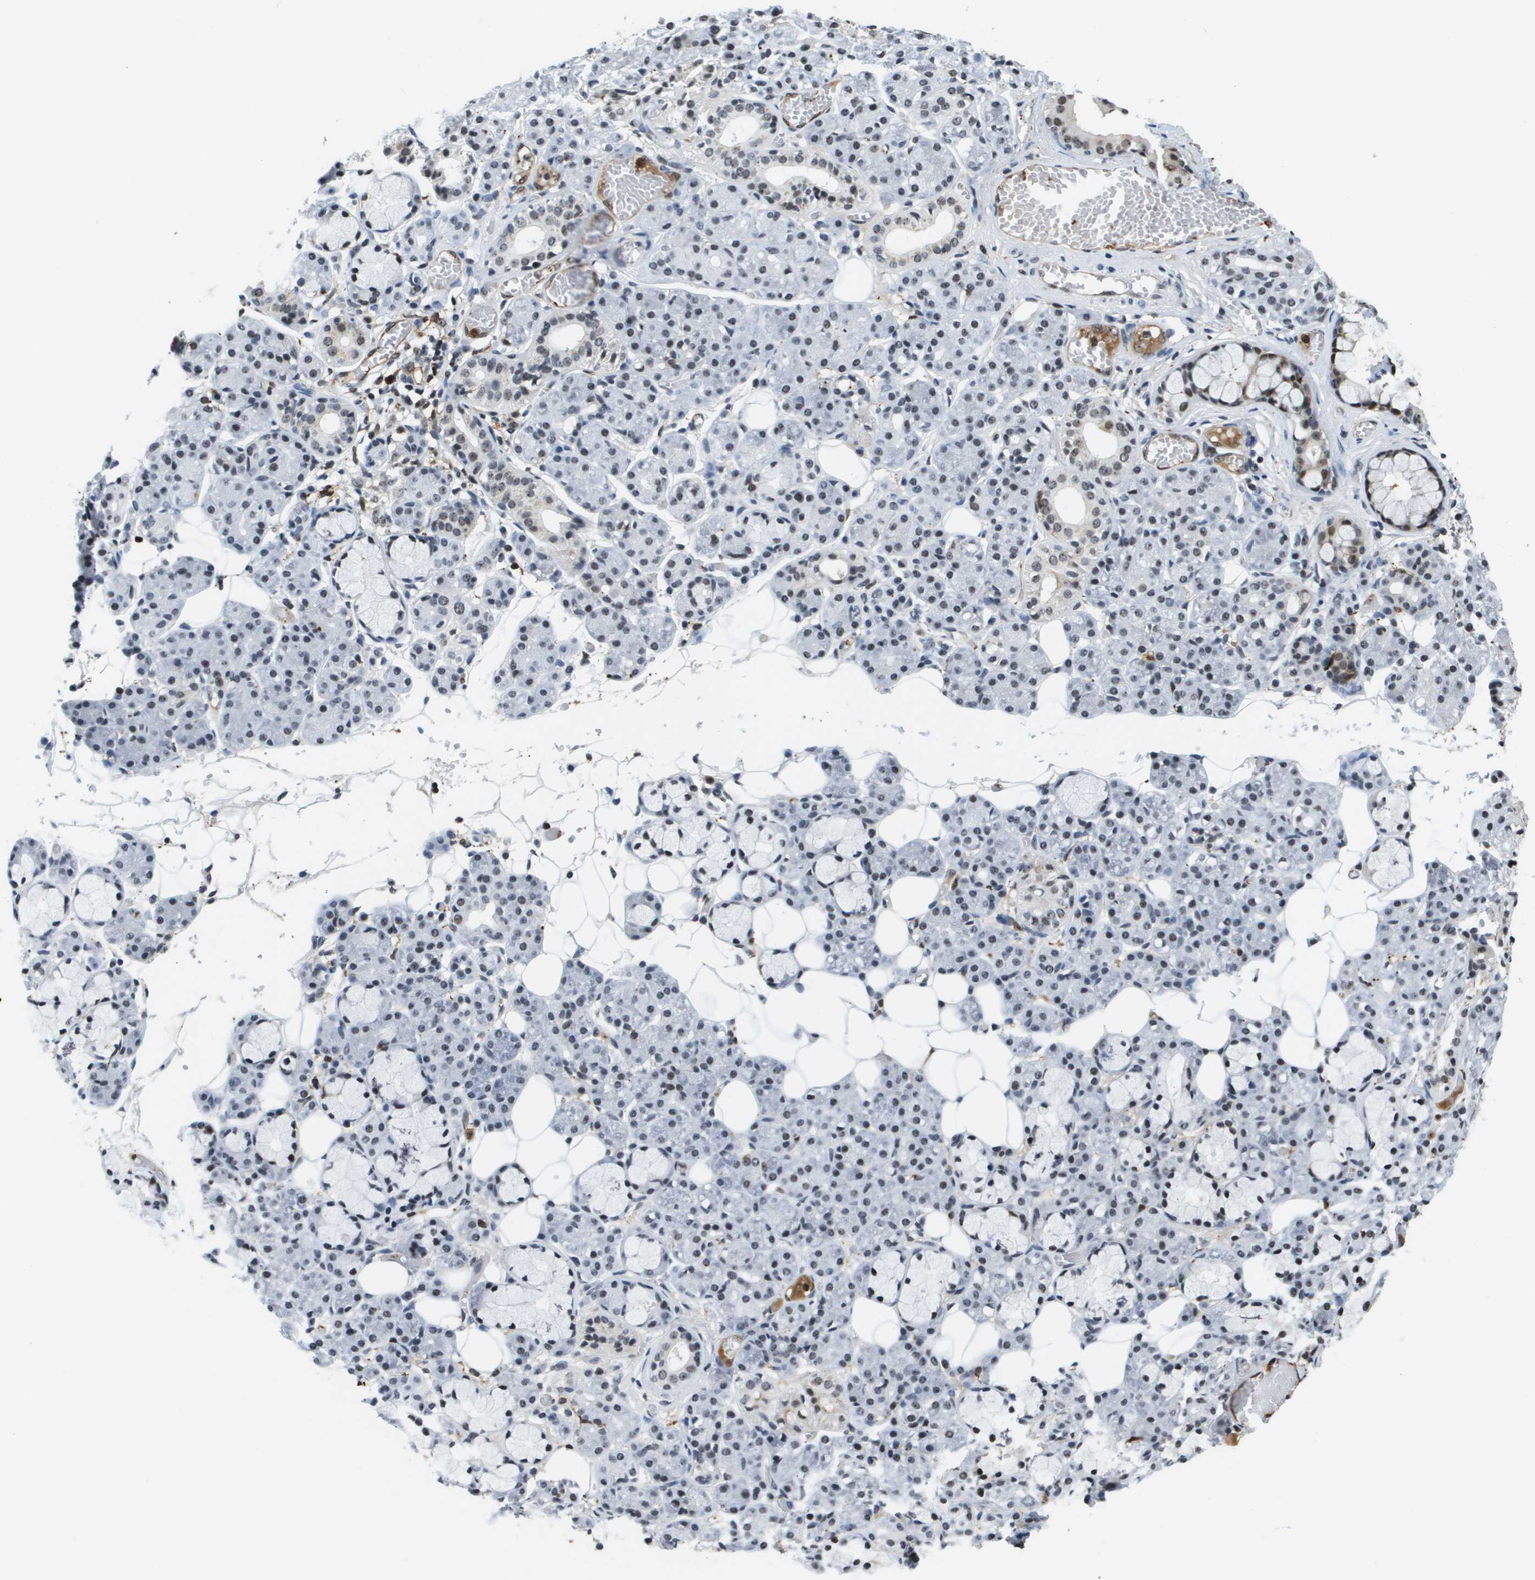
{"staining": {"intensity": "moderate", "quantity": "25%-75%", "location": "nuclear"}, "tissue": "salivary gland", "cell_type": "Glandular cells", "image_type": "normal", "snomed": [{"axis": "morphology", "description": "Normal tissue, NOS"}, {"axis": "topography", "description": "Salivary gland"}], "caption": "High-magnification brightfield microscopy of unremarkable salivary gland stained with DAB (brown) and counterstained with hematoxylin (blue). glandular cells exhibit moderate nuclear expression is present in approximately25%-75% of cells.", "gene": "EP400", "patient": {"sex": "male", "age": 63}}